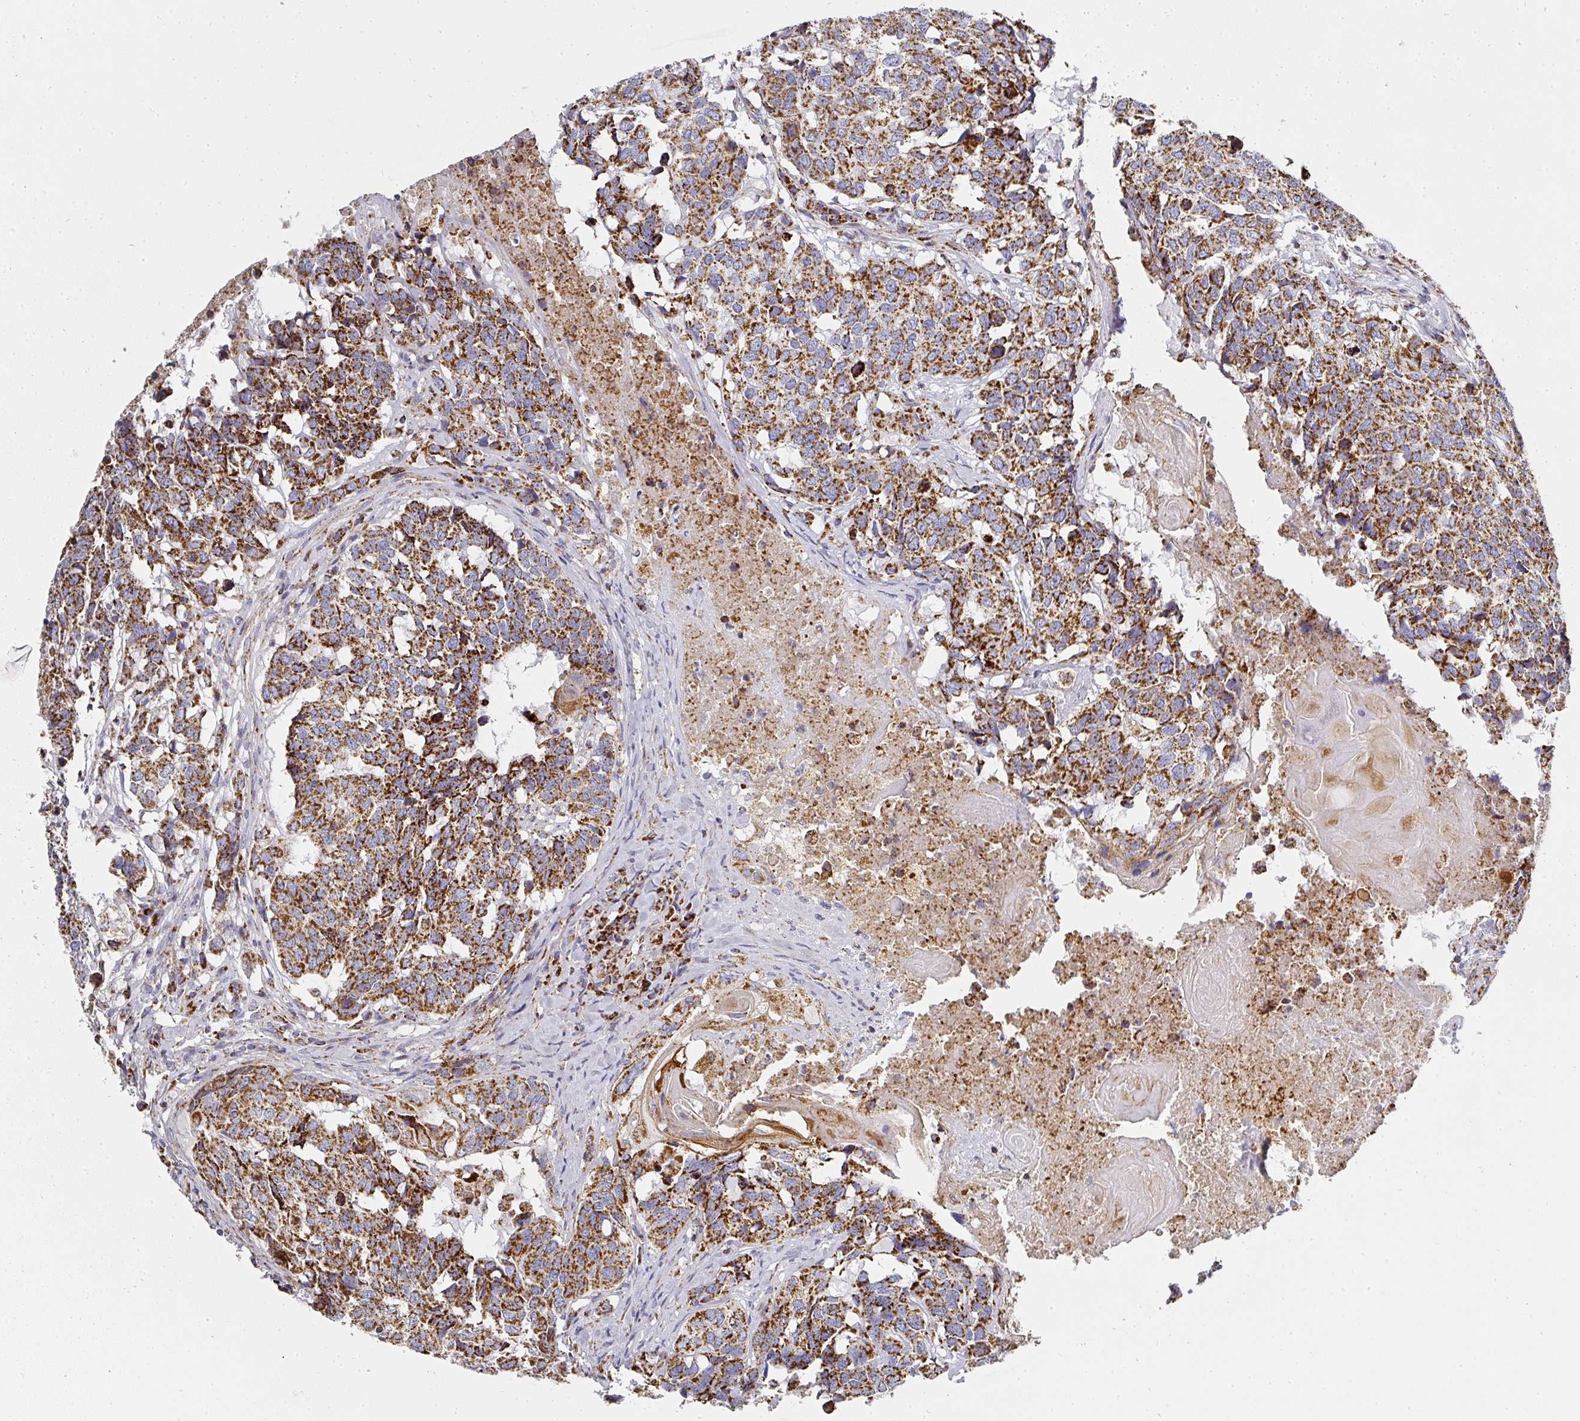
{"staining": {"intensity": "strong", "quantity": ">75%", "location": "cytoplasmic/membranous"}, "tissue": "head and neck cancer", "cell_type": "Tumor cells", "image_type": "cancer", "snomed": [{"axis": "morphology", "description": "Squamous cell carcinoma, NOS"}, {"axis": "topography", "description": "Head-Neck"}], "caption": "Squamous cell carcinoma (head and neck) stained with a brown dye demonstrates strong cytoplasmic/membranous positive staining in about >75% of tumor cells.", "gene": "UQCRFS1", "patient": {"sex": "male", "age": 66}}